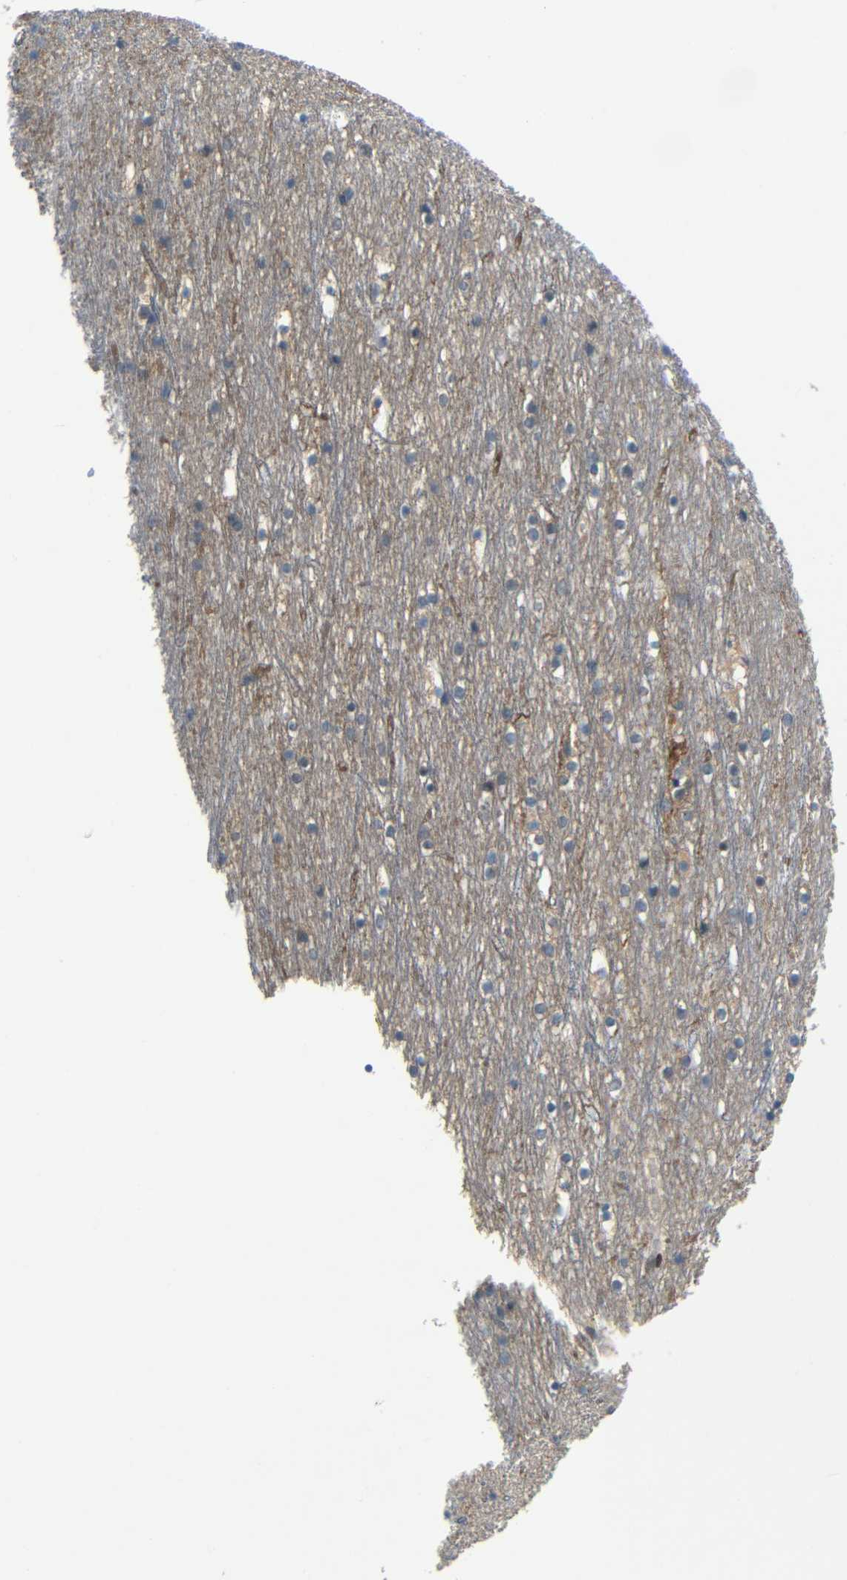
{"staining": {"intensity": "moderate", "quantity": ">75%", "location": "nuclear"}, "tissue": "cerebral cortex", "cell_type": "Endothelial cells", "image_type": "normal", "snomed": [{"axis": "morphology", "description": "Normal tissue, NOS"}, {"axis": "topography", "description": "Cerebral cortex"}], "caption": "Moderate nuclear expression for a protein is present in about >75% of endothelial cells of normal cerebral cortex using immunohistochemistry (IHC).", "gene": "SYDE1", "patient": {"sex": "male", "age": 45}}